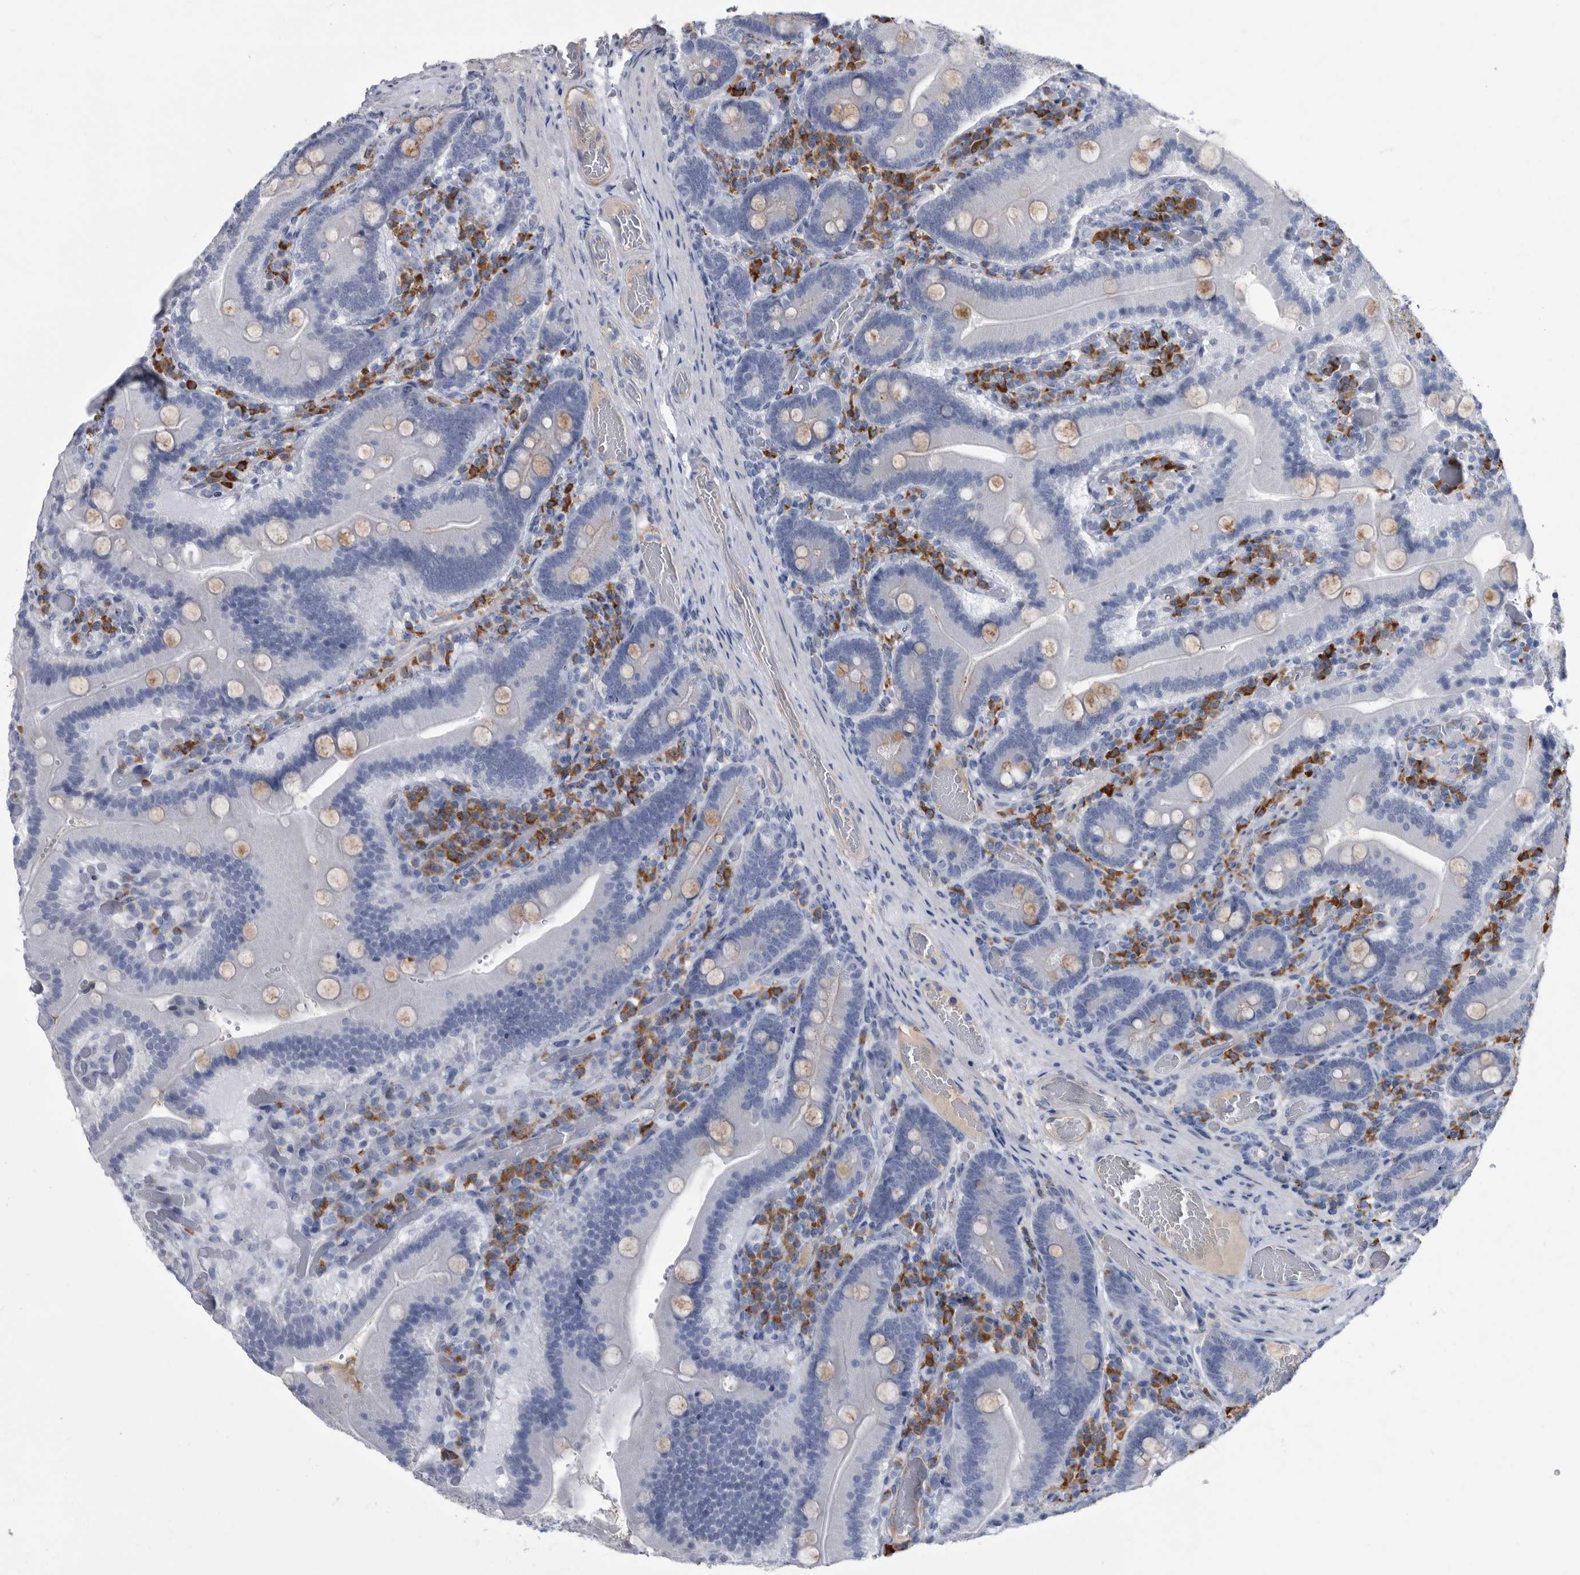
{"staining": {"intensity": "moderate", "quantity": "<25%", "location": "cytoplasmic/membranous"}, "tissue": "duodenum", "cell_type": "Glandular cells", "image_type": "normal", "snomed": [{"axis": "morphology", "description": "Normal tissue, NOS"}, {"axis": "topography", "description": "Duodenum"}], "caption": "Protein analysis of benign duodenum exhibits moderate cytoplasmic/membranous expression in about <25% of glandular cells.", "gene": "BTBD6", "patient": {"sex": "female", "age": 62}}